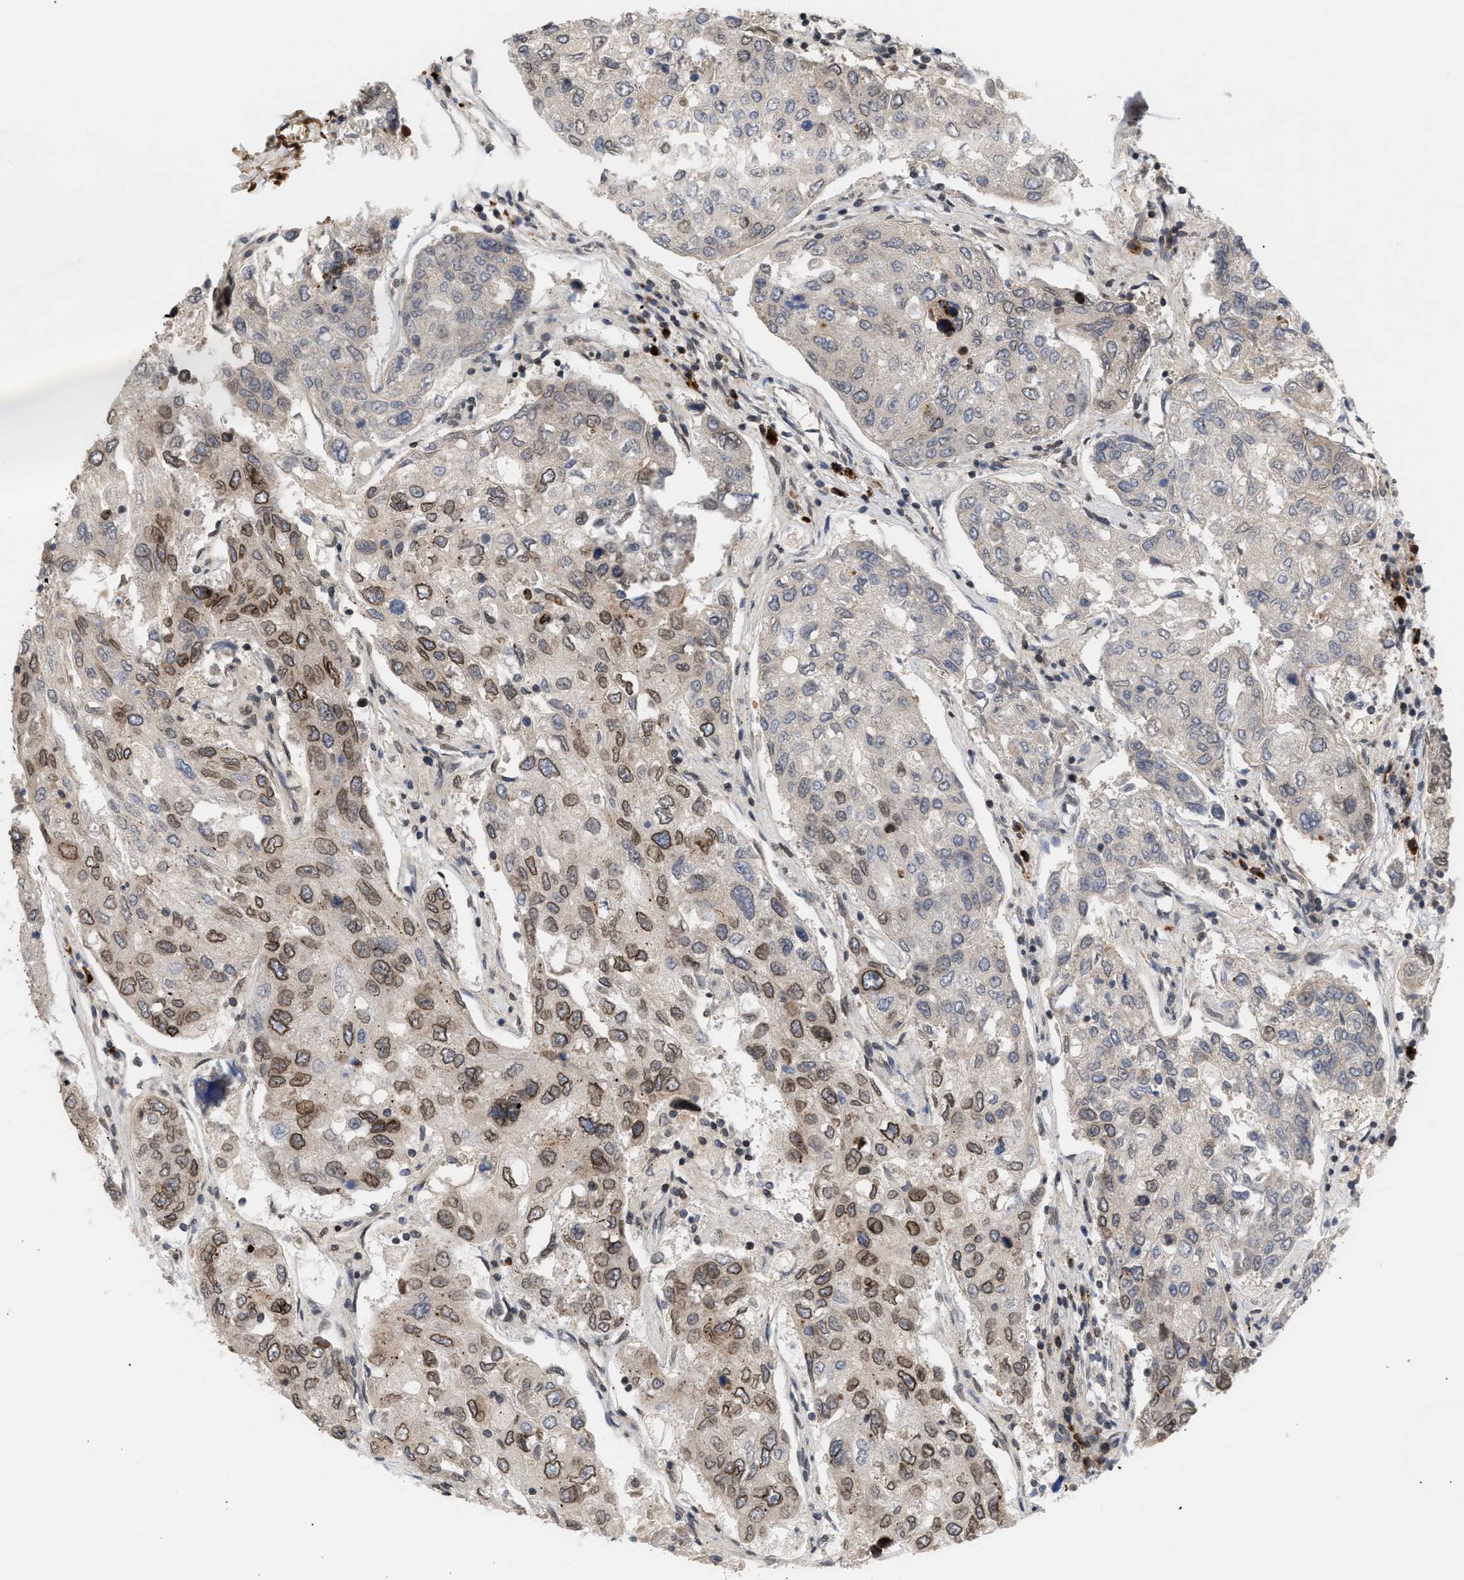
{"staining": {"intensity": "moderate", "quantity": ">75%", "location": "cytoplasmic/membranous,nuclear"}, "tissue": "urothelial cancer", "cell_type": "Tumor cells", "image_type": "cancer", "snomed": [{"axis": "morphology", "description": "Urothelial carcinoma, High grade"}, {"axis": "topography", "description": "Lymph node"}, {"axis": "topography", "description": "Urinary bladder"}], "caption": "Moderate cytoplasmic/membranous and nuclear expression is present in about >75% of tumor cells in urothelial cancer.", "gene": "NUP62", "patient": {"sex": "male", "age": 51}}